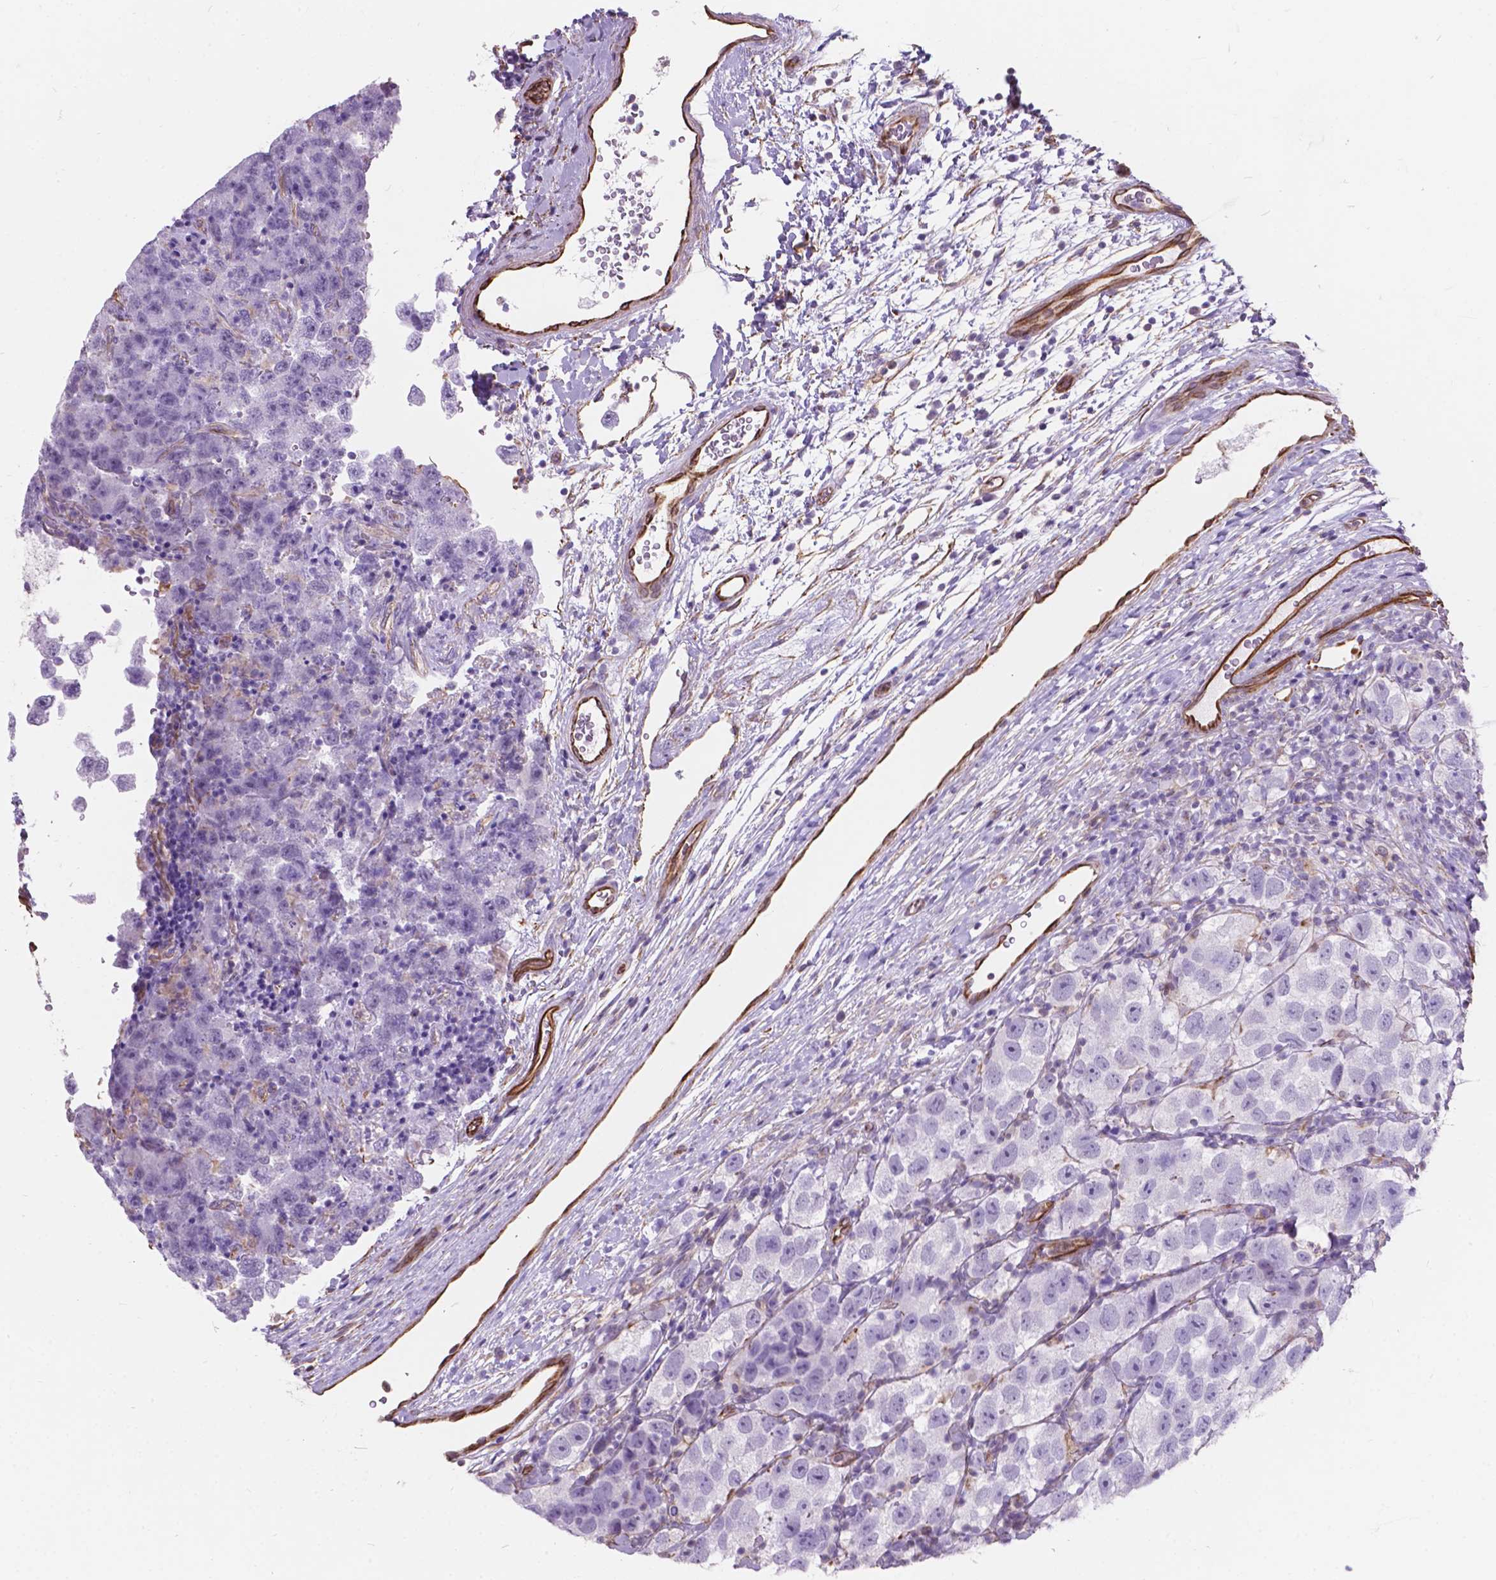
{"staining": {"intensity": "negative", "quantity": "none", "location": "none"}, "tissue": "testis cancer", "cell_type": "Tumor cells", "image_type": "cancer", "snomed": [{"axis": "morphology", "description": "Seminoma, NOS"}, {"axis": "topography", "description": "Testis"}], "caption": "This is an IHC micrograph of seminoma (testis). There is no expression in tumor cells.", "gene": "AMOT", "patient": {"sex": "male", "age": 26}}